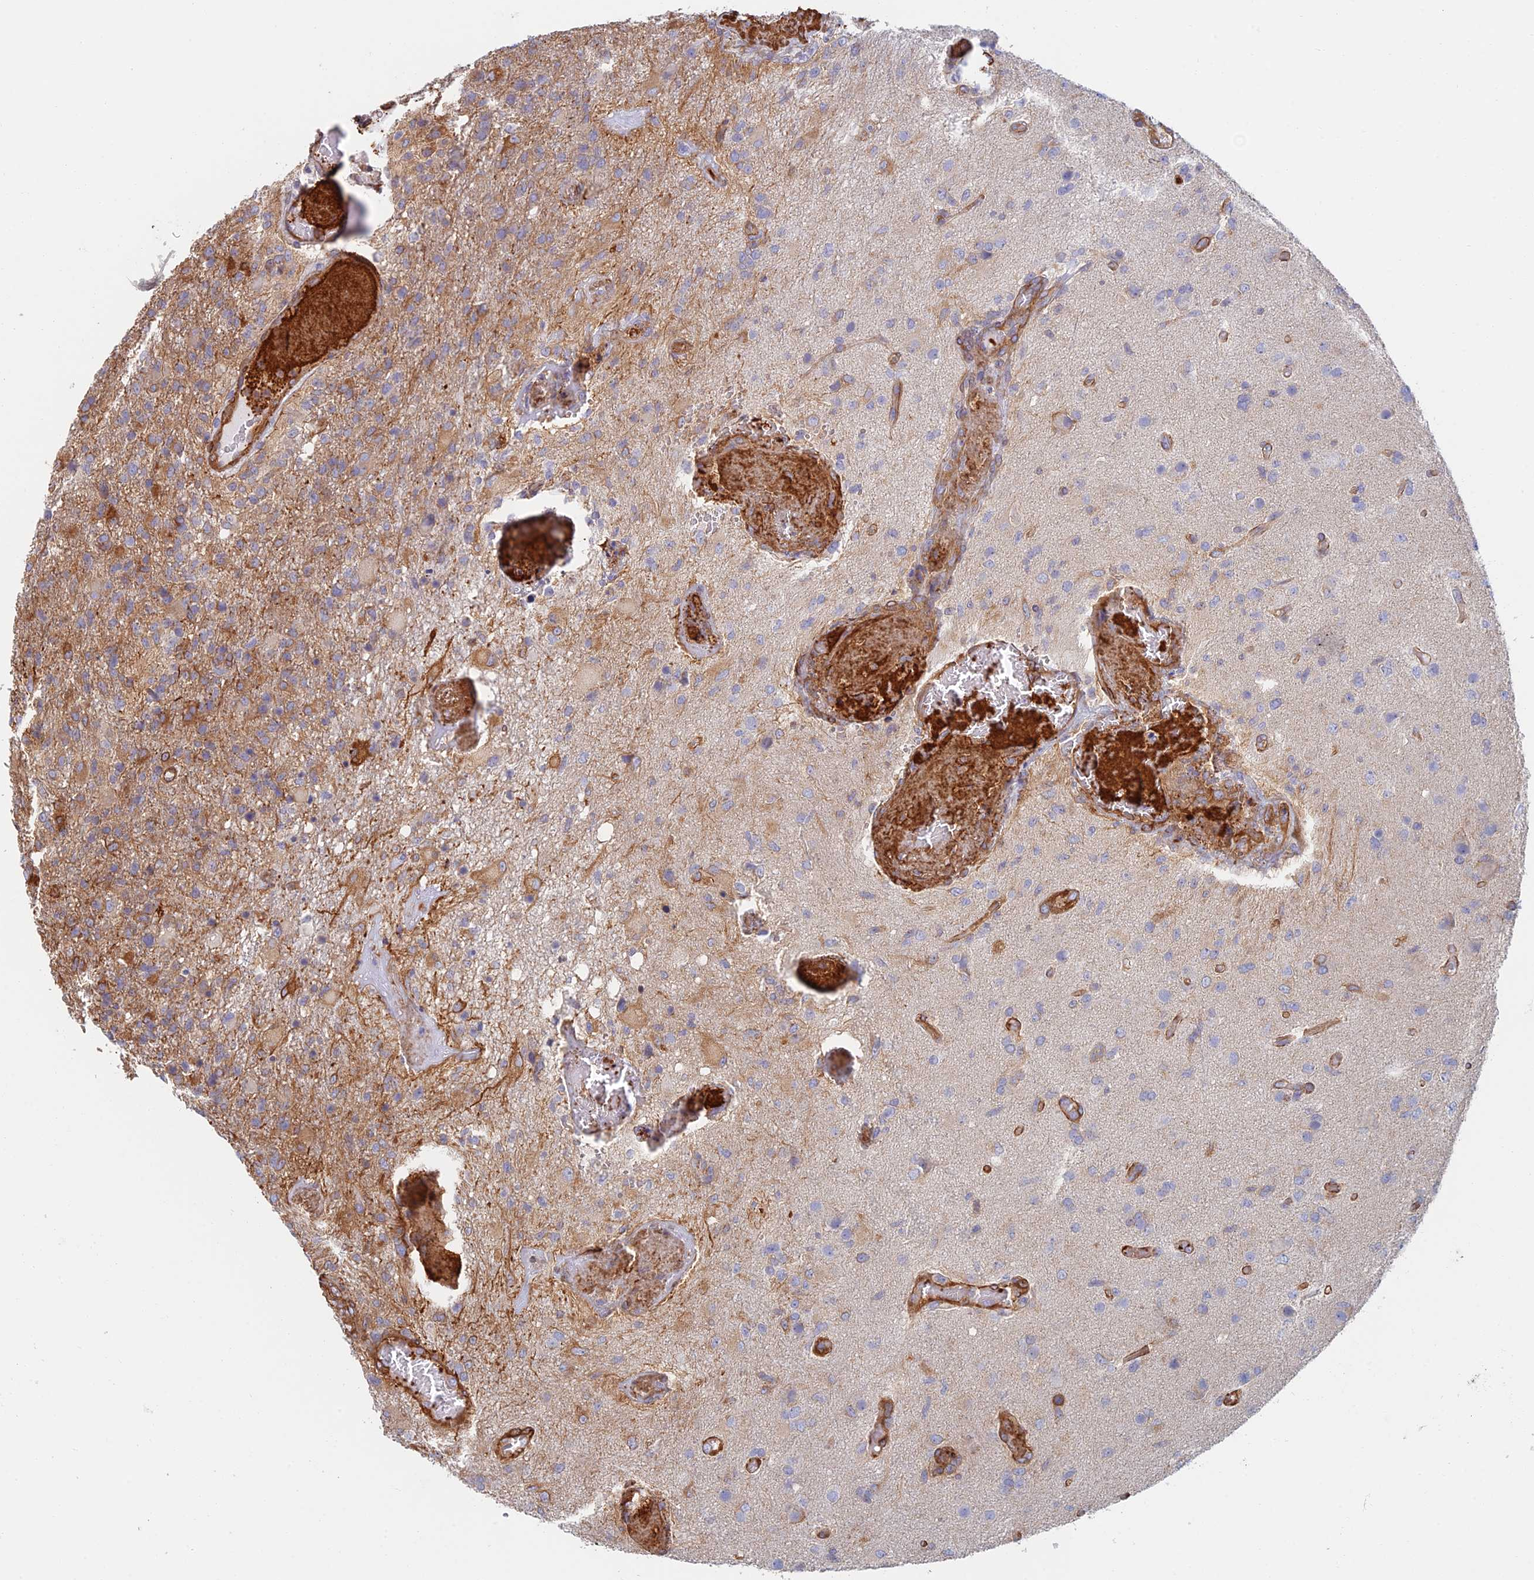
{"staining": {"intensity": "moderate", "quantity": "25%-75%", "location": "cytoplasmic/membranous"}, "tissue": "glioma", "cell_type": "Tumor cells", "image_type": "cancer", "snomed": [{"axis": "morphology", "description": "Glioma, malignant, High grade"}, {"axis": "topography", "description": "Brain"}], "caption": "Human glioma stained for a protein (brown) reveals moderate cytoplasmic/membranous positive staining in approximately 25%-75% of tumor cells.", "gene": "PAK4", "patient": {"sex": "female", "age": 74}}